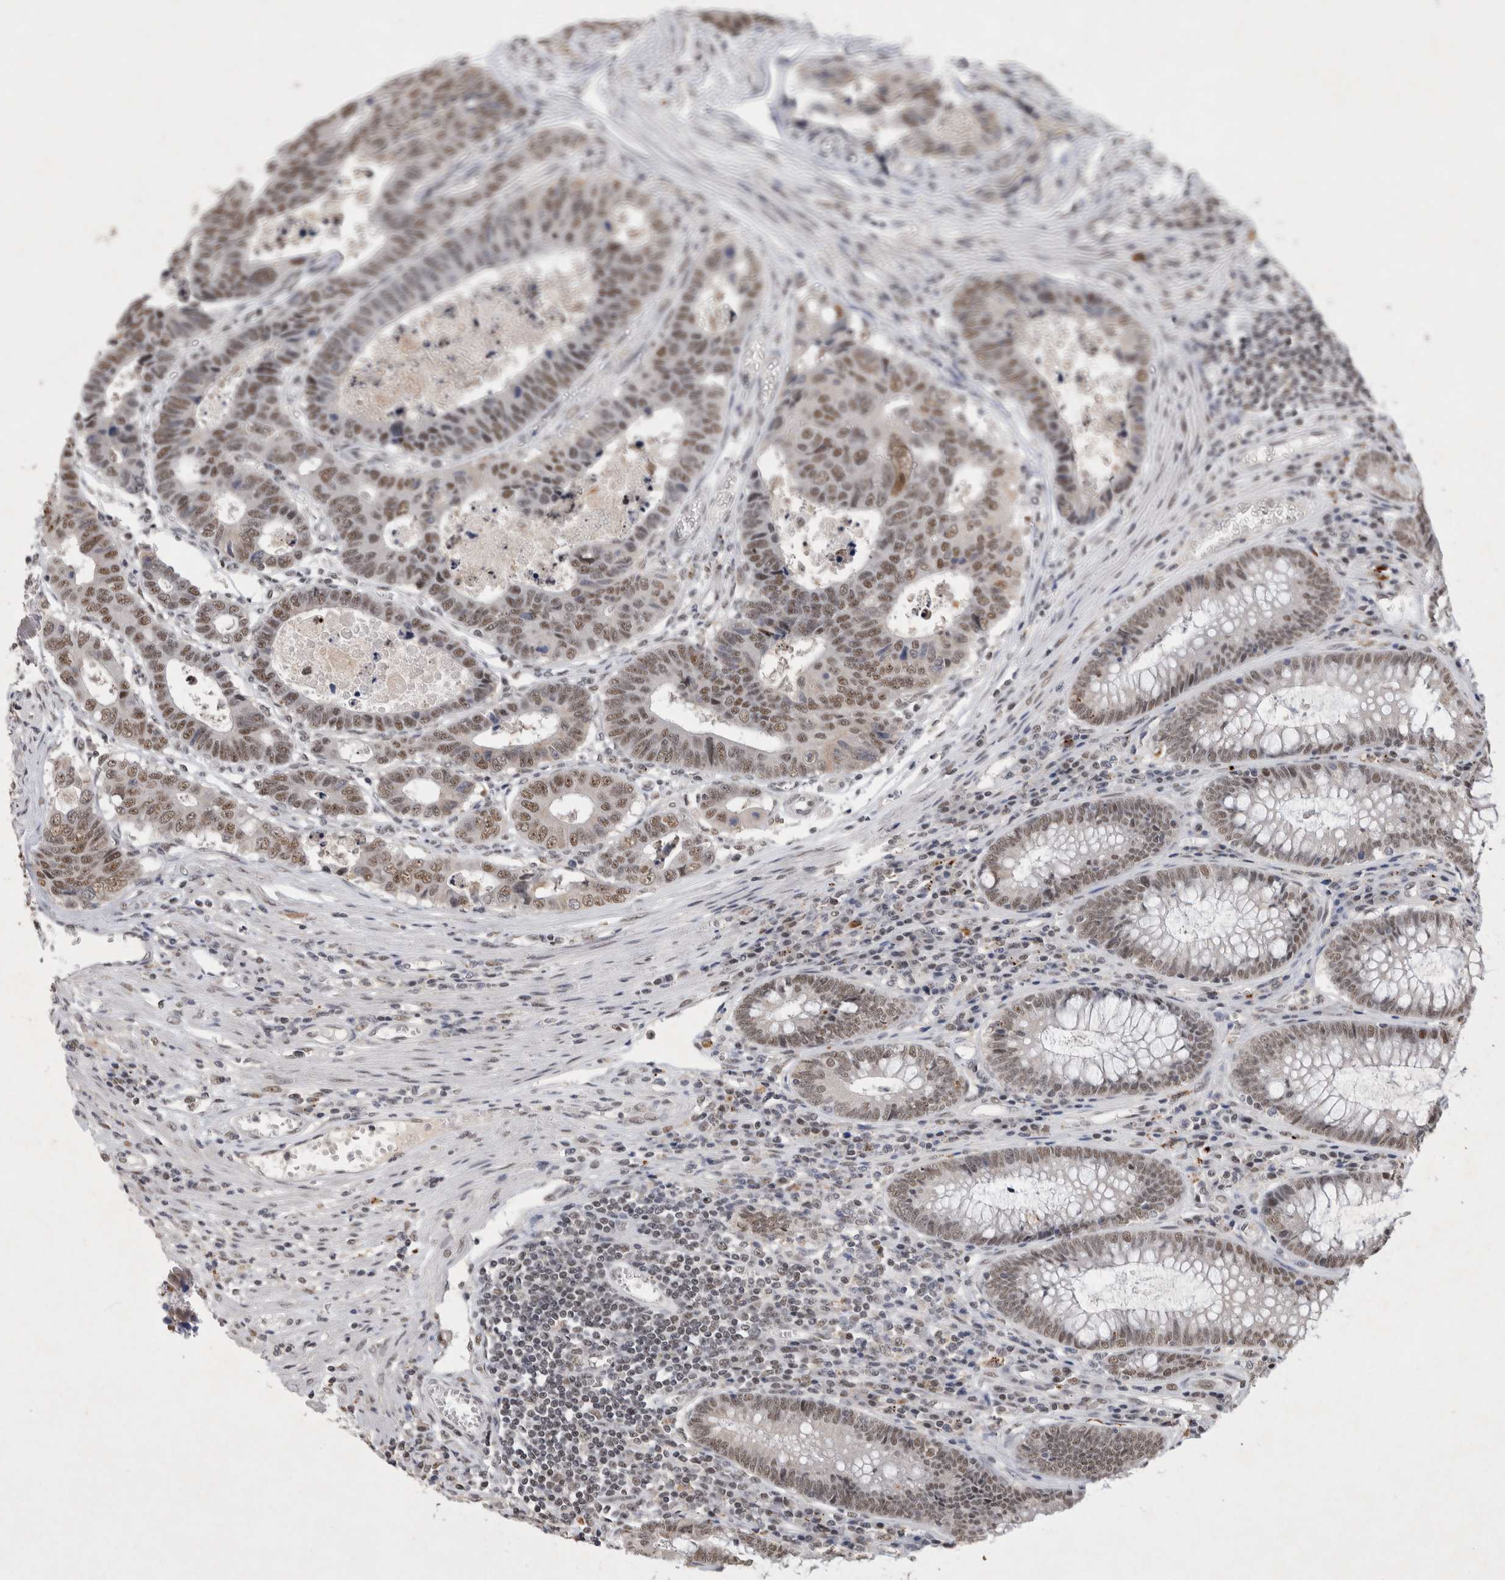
{"staining": {"intensity": "weak", "quantity": ">75%", "location": "nuclear"}, "tissue": "colorectal cancer", "cell_type": "Tumor cells", "image_type": "cancer", "snomed": [{"axis": "morphology", "description": "Adenocarcinoma, NOS"}, {"axis": "topography", "description": "Rectum"}], "caption": "The histopathology image exhibits staining of colorectal cancer (adenocarcinoma), revealing weak nuclear protein staining (brown color) within tumor cells.", "gene": "XRCC5", "patient": {"sex": "male", "age": 84}}